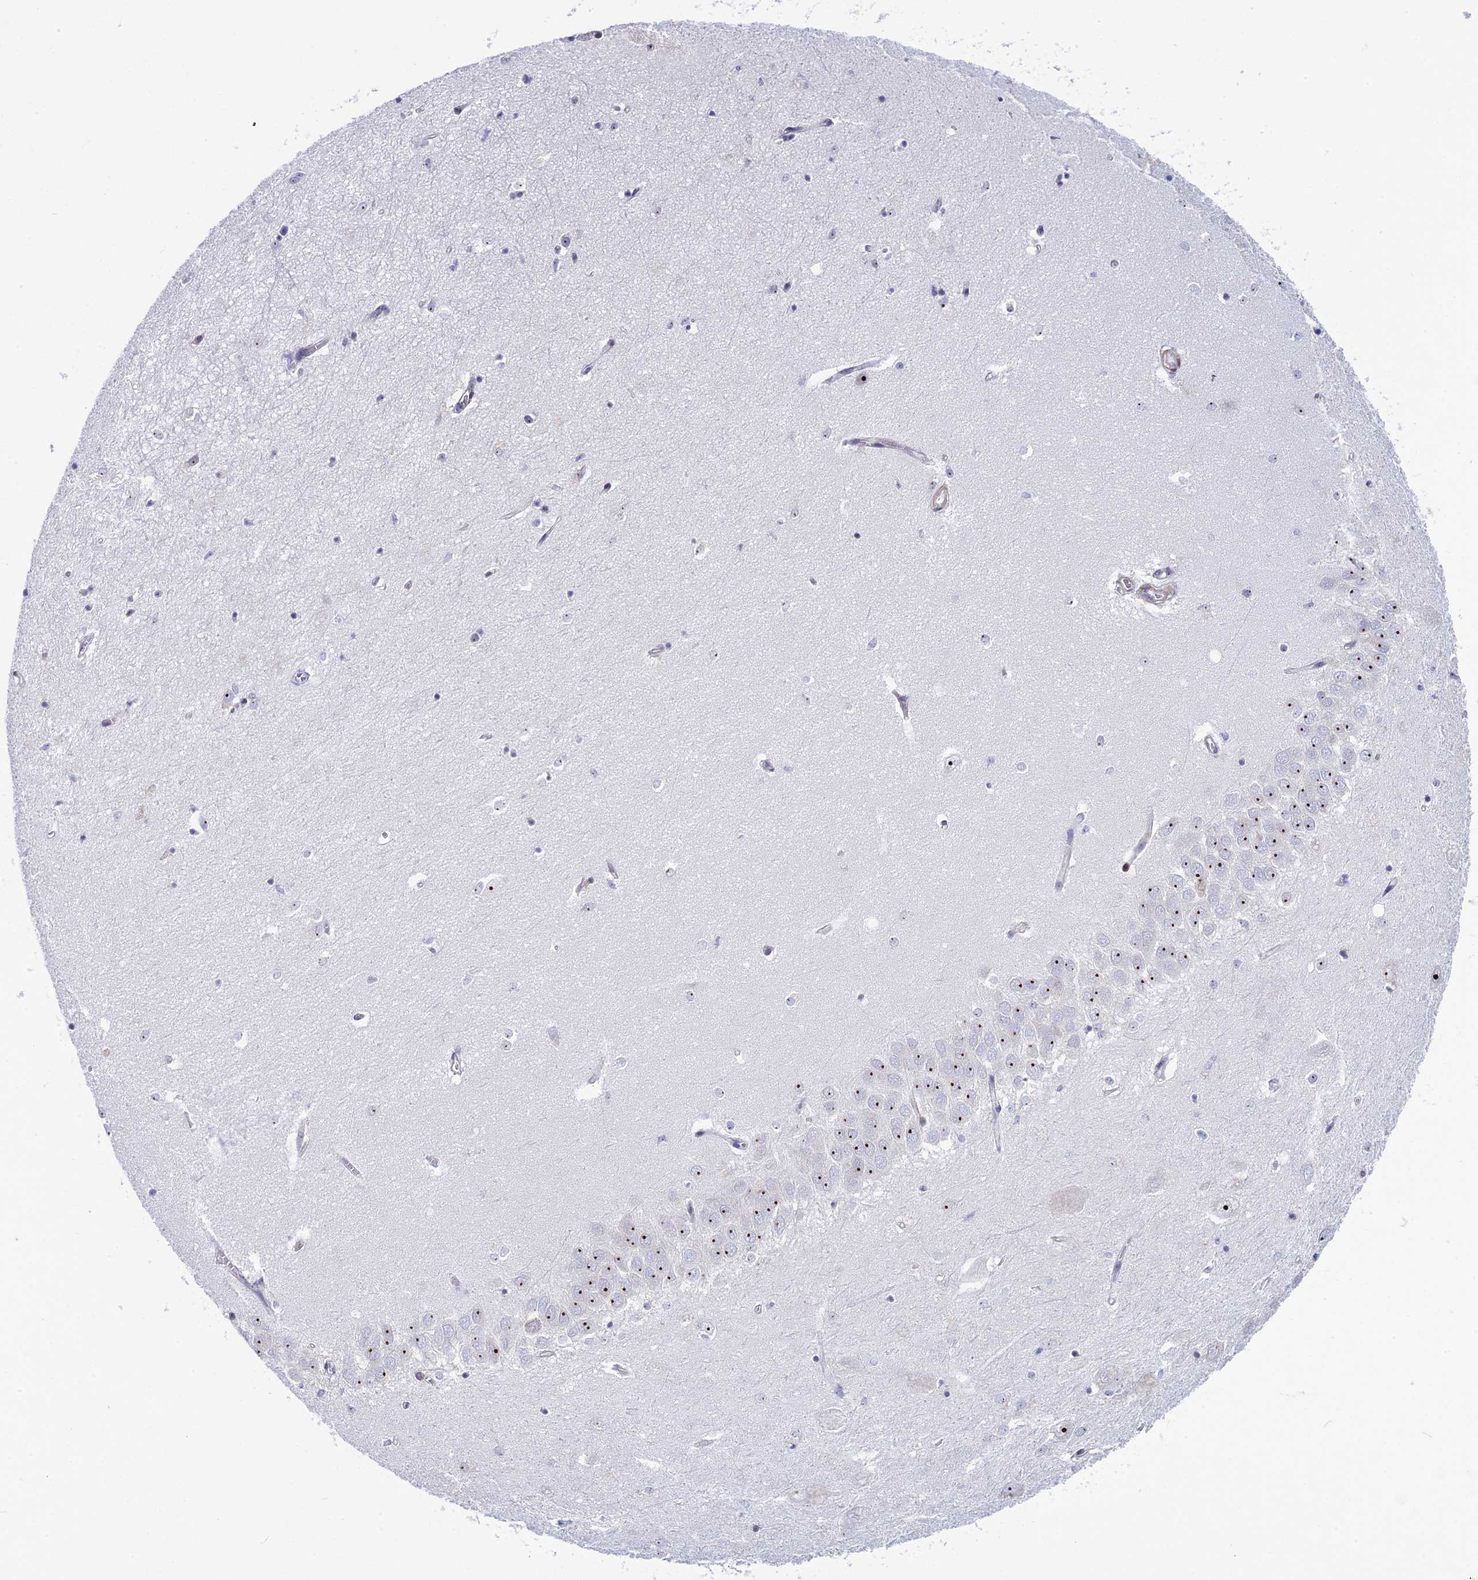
{"staining": {"intensity": "weak", "quantity": "<25%", "location": "nuclear"}, "tissue": "hippocampus", "cell_type": "Glial cells", "image_type": "normal", "snomed": [{"axis": "morphology", "description": "Normal tissue, NOS"}, {"axis": "topography", "description": "Hippocampus"}], "caption": "Immunohistochemistry (IHC) micrograph of unremarkable hippocampus: hippocampus stained with DAB (3,3'-diaminobenzidine) reveals no significant protein expression in glial cells.", "gene": "CCDC86", "patient": {"sex": "female", "age": 64}}